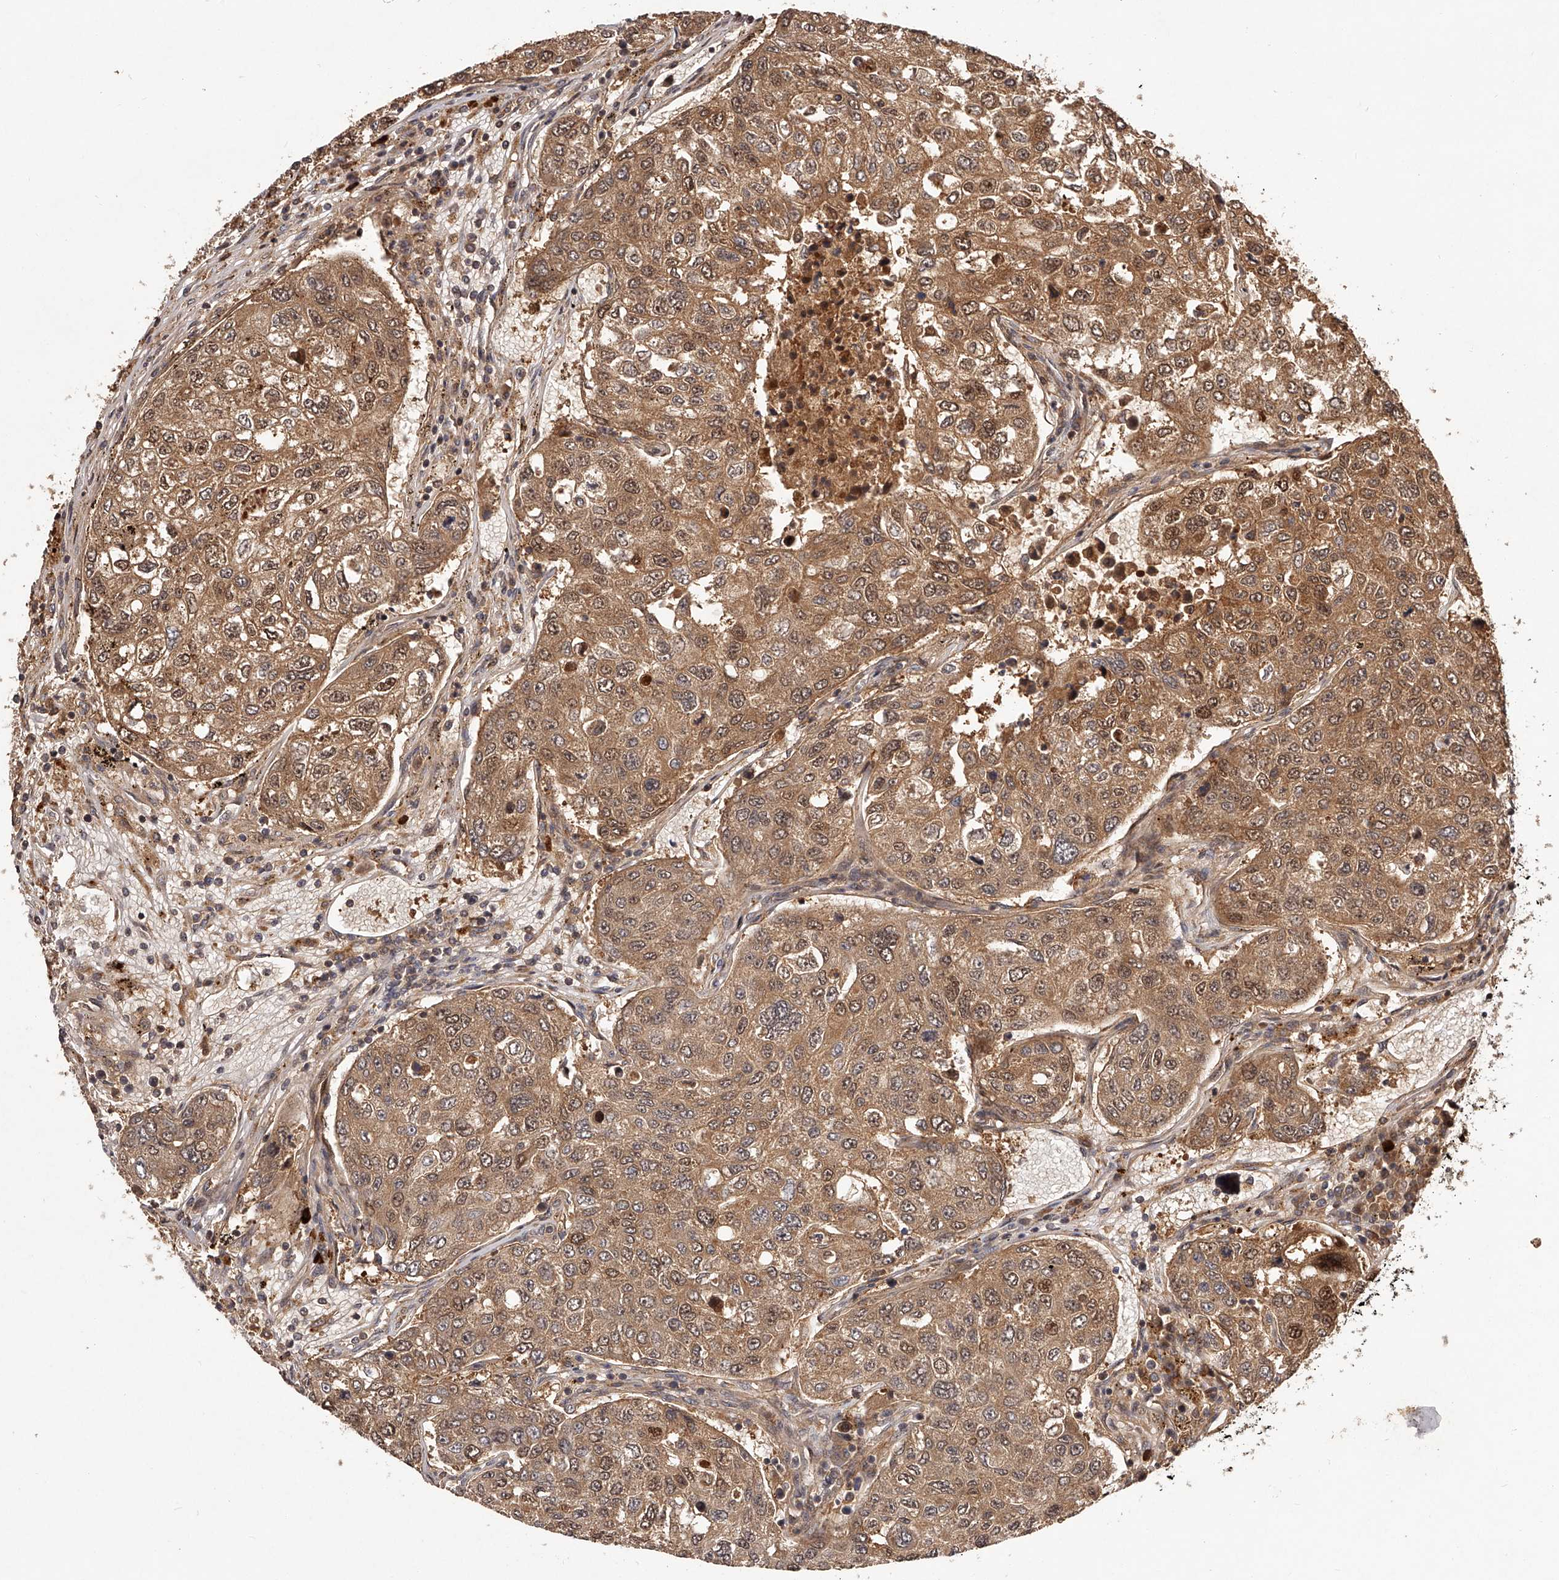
{"staining": {"intensity": "moderate", "quantity": ">75%", "location": "cytoplasmic/membranous,nuclear"}, "tissue": "urothelial cancer", "cell_type": "Tumor cells", "image_type": "cancer", "snomed": [{"axis": "morphology", "description": "Urothelial carcinoma, High grade"}, {"axis": "topography", "description": "Lymph node"}, {"axis": "topography", "description": "Urinary bladder"}], "caption": "IHC photomicrograph of neoplastic tissue: human urothelial cancer stained using immunohistochemistry shows medium levels of moderate protein expression localized specifically in the cytoplasmic/membranous and nuclear of tumor cells, appearing as a cytoplasmic/membranous and nuclear brown color.", "gene": "CRYZL1", "patient": {"sex": "male", "age": 51}}